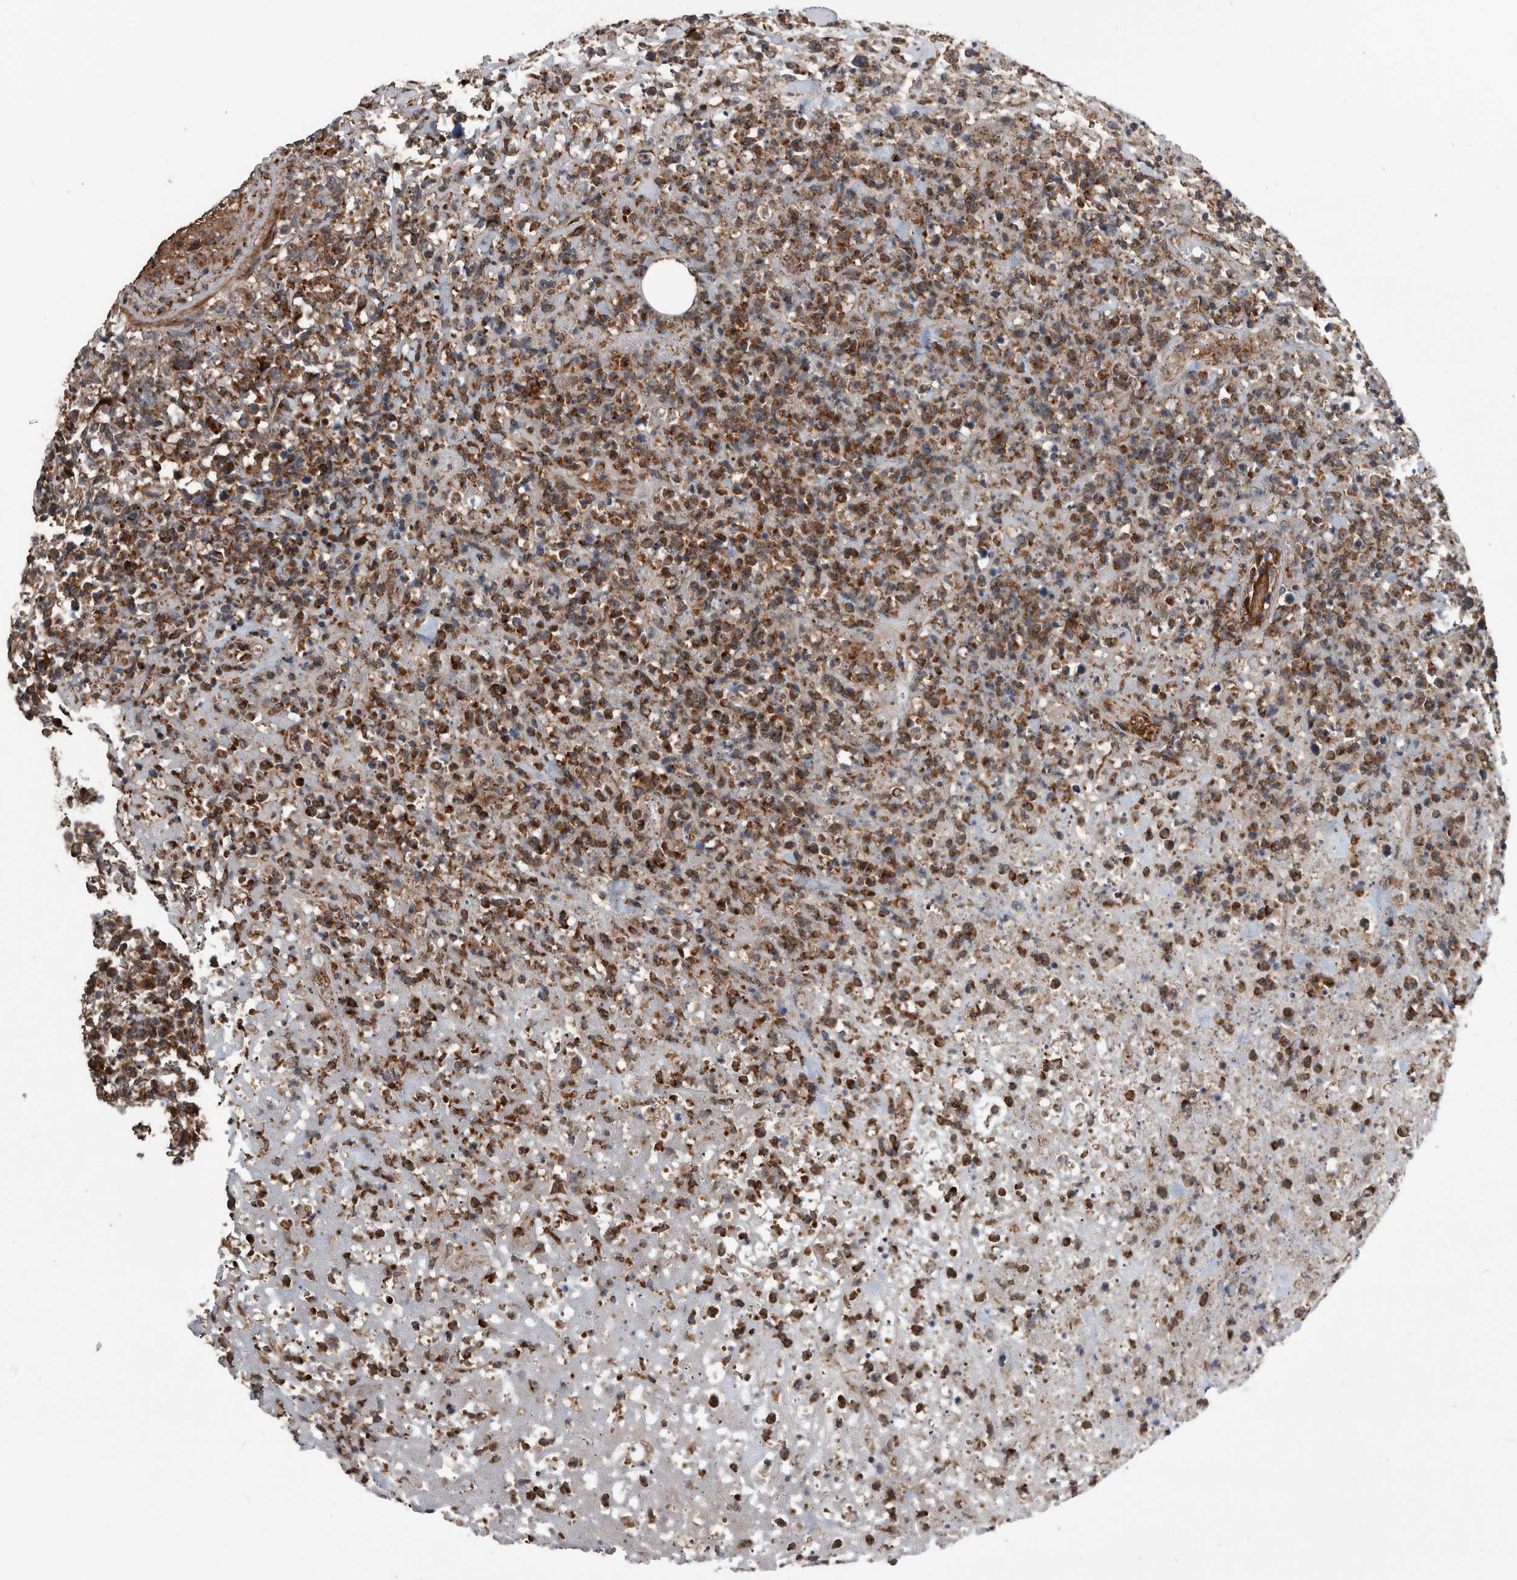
{"staining": {"intensity": "moderate", "quantity": "25%-75%", "location": "cytoplasmic/membranous"}, "tissue": "lymphoma", "cell_type": "Tumor cells", "image_type": "cancer", "snomed": [{"axis": "morphology", "description": "Malignant lymphoma, non-Hodgkin's type, High grade"}, {"axis": "topography", "description": "Colon"}], "caption": "Human lymphoma stained with a brown dye exhibits moderate cytoplasmic/membranous positive expression in approximately 25%-75% of tumor cells.", "gene": "SERINC2", "patient": {"sex": "female", "age": 53}}